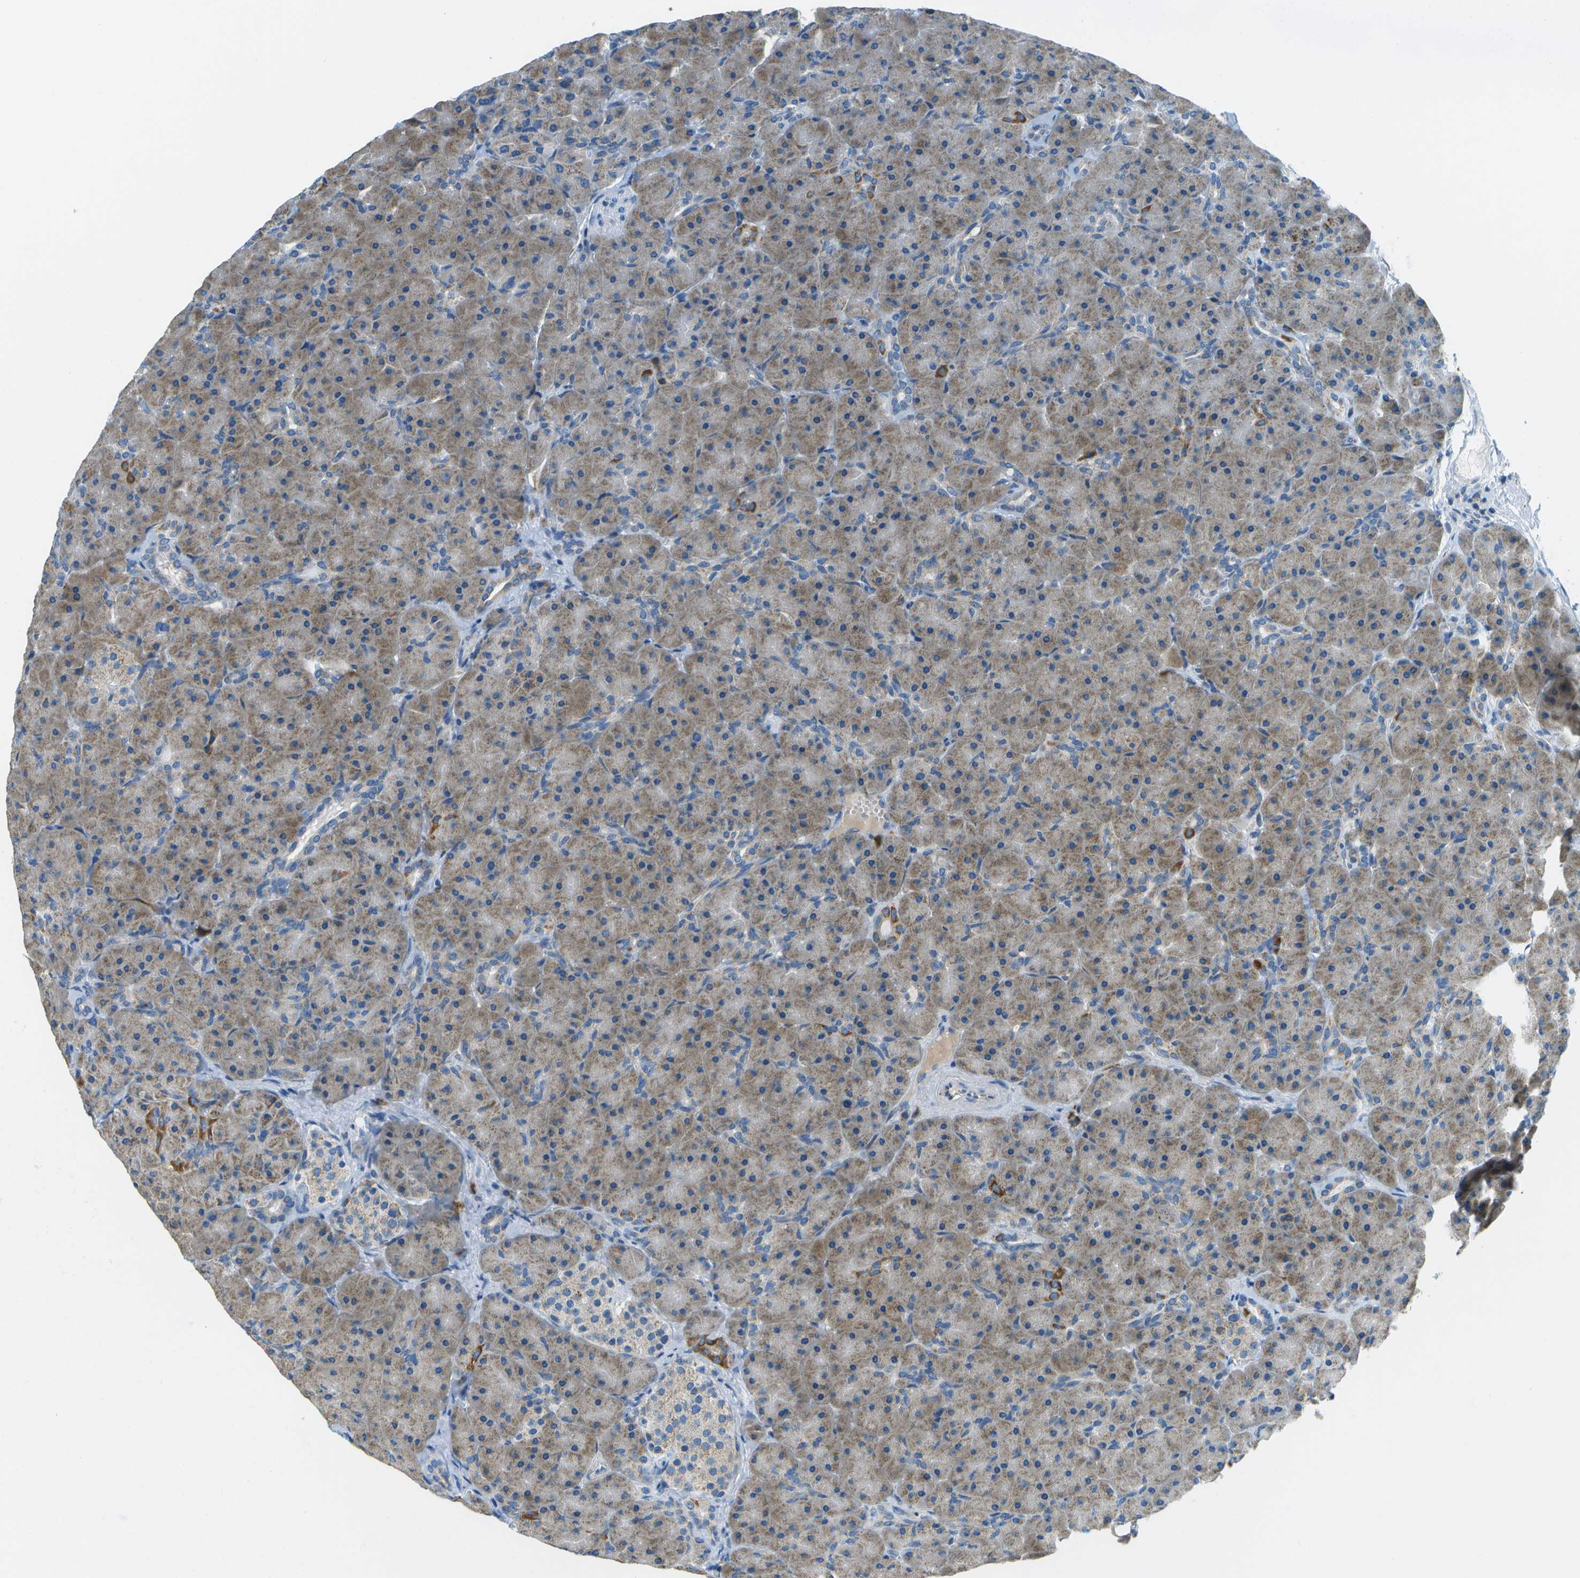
{"staining": {"intensity": "weak", "quantity": "25%-75%", "location": "cytoplasmic/membranous"}, "tissue": "pancreas", "cell_type": "Exocrine glandular cells", "image_type": "normal", "snomed": [{"axis": "morphology", "description": "Normal tissue, NOS"}, {"axis": "topography", "description": "Pancreas"}], "caption": "A brown stain highlights weak cytoplasmic/membranous expression of a protein in exocrine glandular cells of unremarkable human pancreas. Using DAB (3,3'-diaminobenzidine) (brown) and hematoxylin (blue) stains, captured at high magnification using brightfield microscopy.", "gene": "PTGIS", "patient": {"sex": "male", "age": 66}}